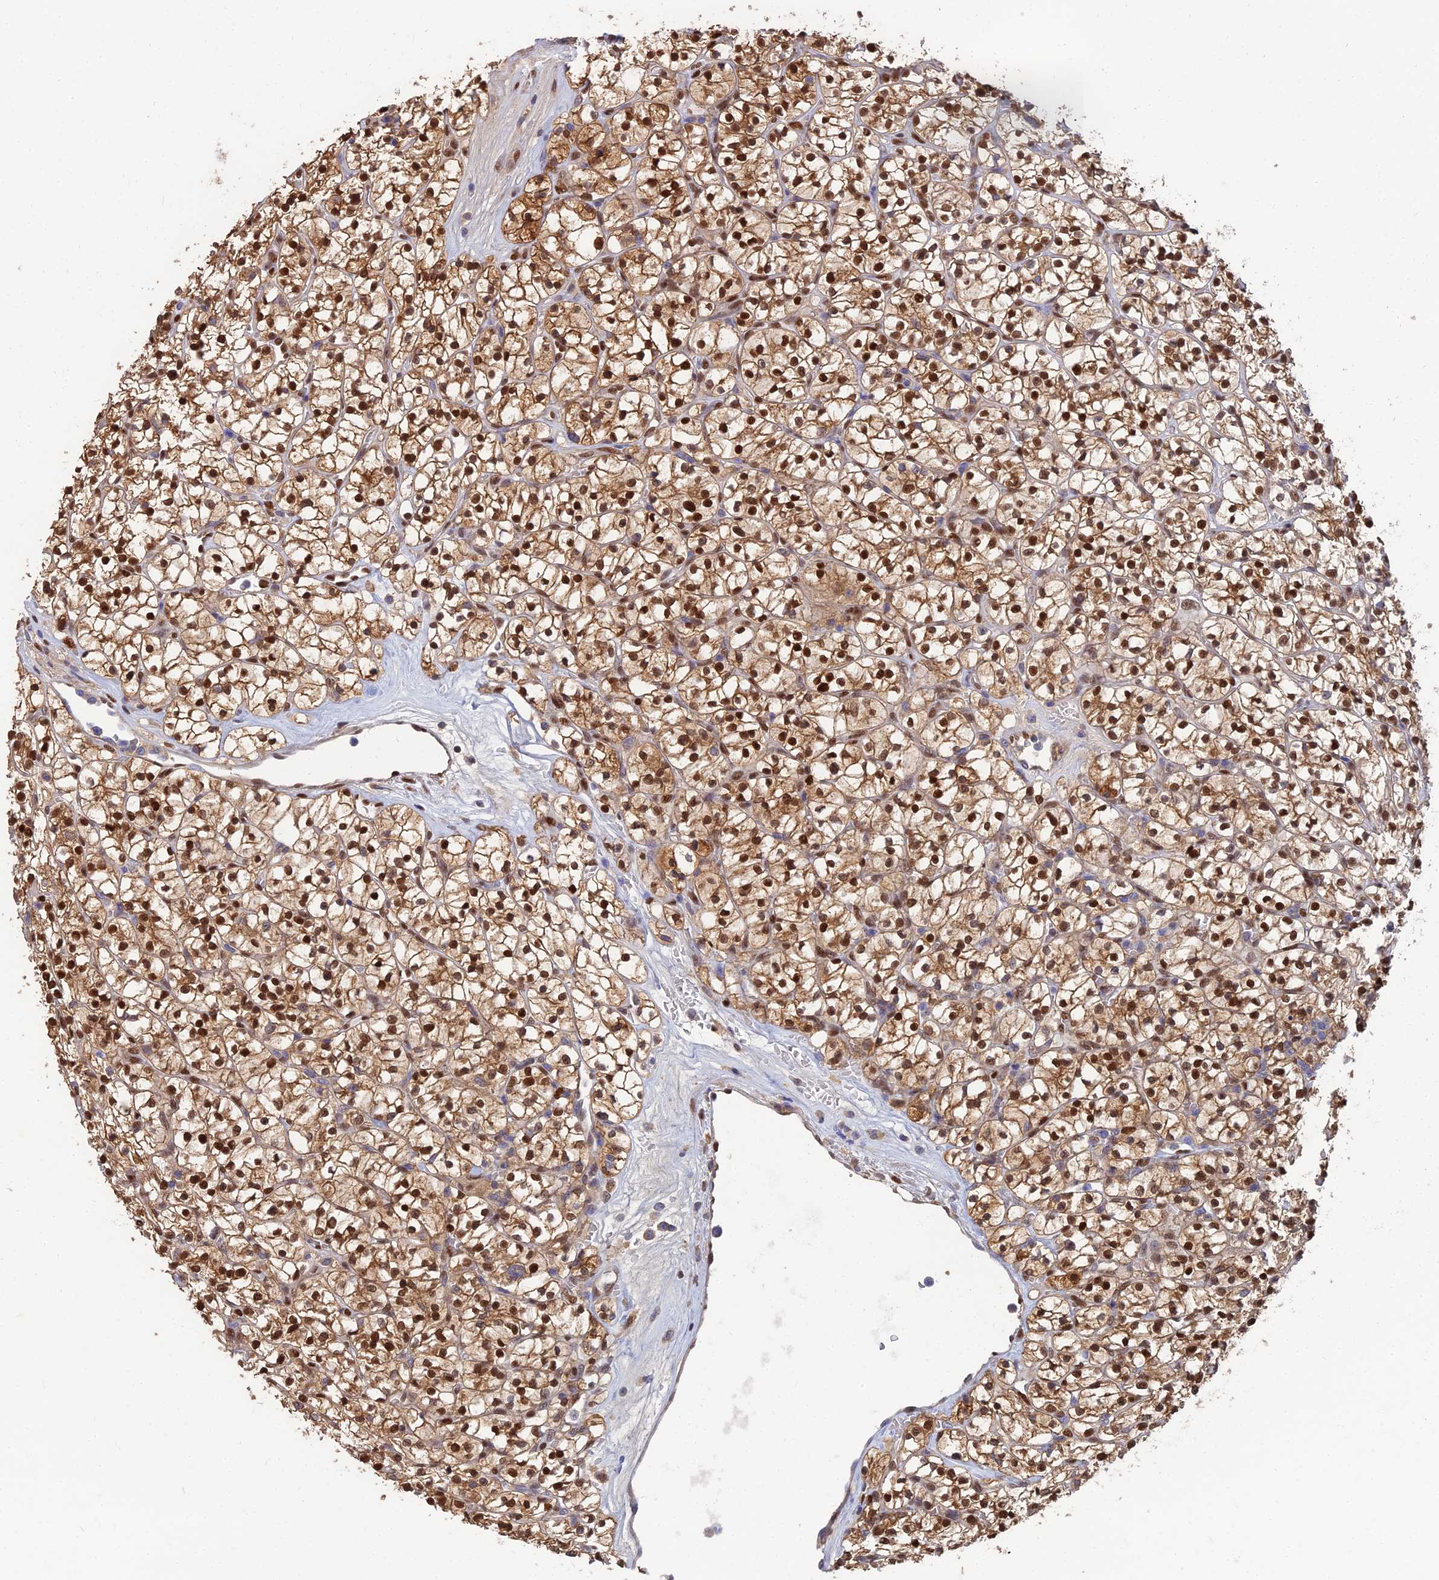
{"staining": {"intensity": "strong", "quantity": ">75%", "location": "cytoplasmic/membranous,nuclear"}, "tissue": "renal cancer", "cell_type": "Tumor cells", "image_type": "cancer", "snomed": [{"axis": "morphology", "description": "Adenocarcinoma, NOS"}, {"axis": "topography", "description": "Kidney"}], "caption": "Strong cytoplasmic/membranous and nuclear protein expression is identified in approximately >75% of tumor cells in renal adenocarcinoma.", "gene": "DNPEP", "patient": {"sex": "female", "age": 64}}